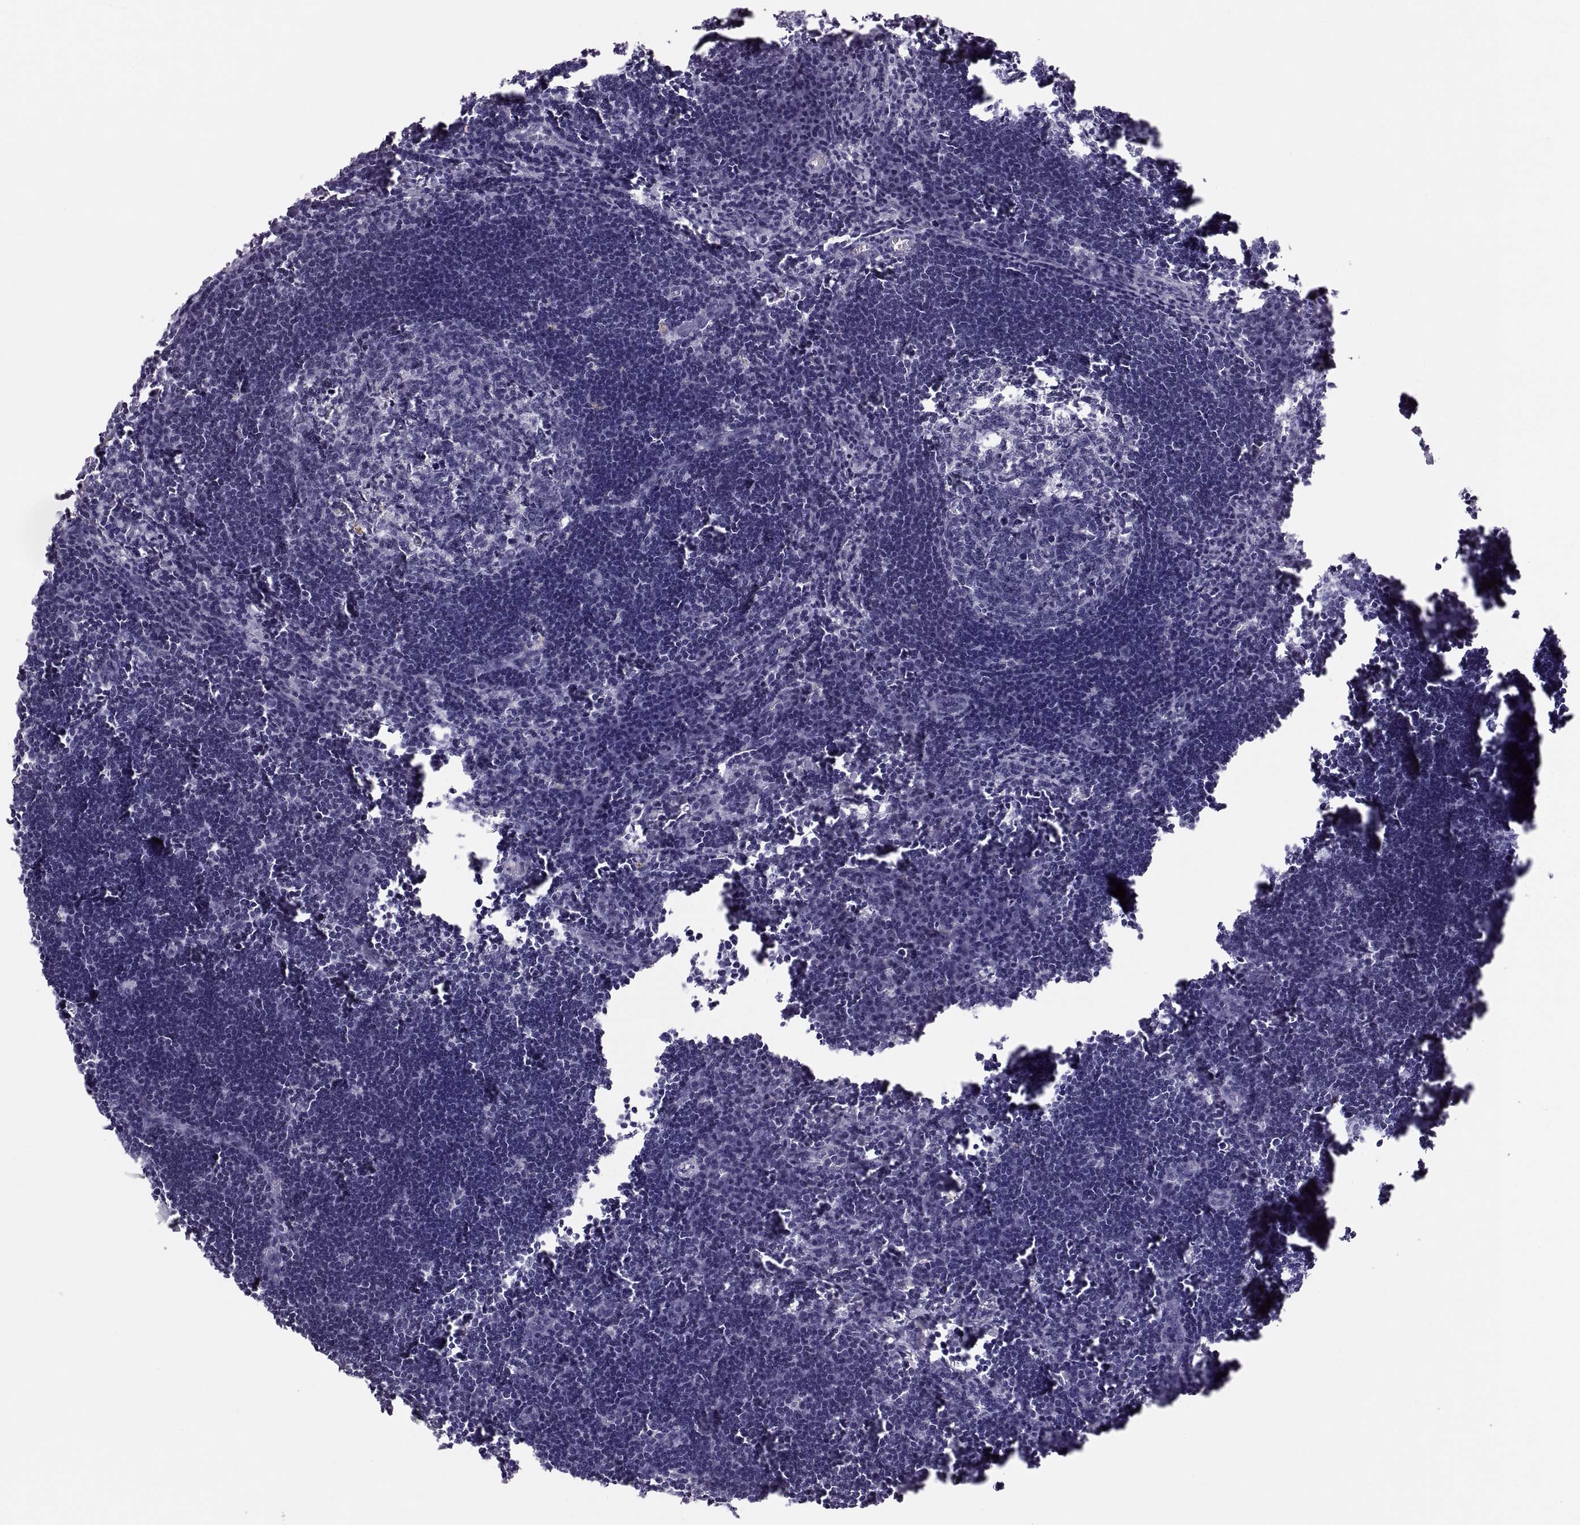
{"staining": {"intensity": "negative", "quantity": "none", "location": "none"}, "tissue": "lymph node", "cell_type": "Germinal center cells", "image_type": "normal", "snomed": [{"axis": "morphology", "description": "Normal tissue, NOS"}, {"axis": "topography", "description": "Lymph node"}], "caption": "Photomicrograph shows no significant protein staining in germinal center cells of unremarkable lymph node.", "gene": "WBP2NL", "patient": {"sex": "male", "age": 55}}